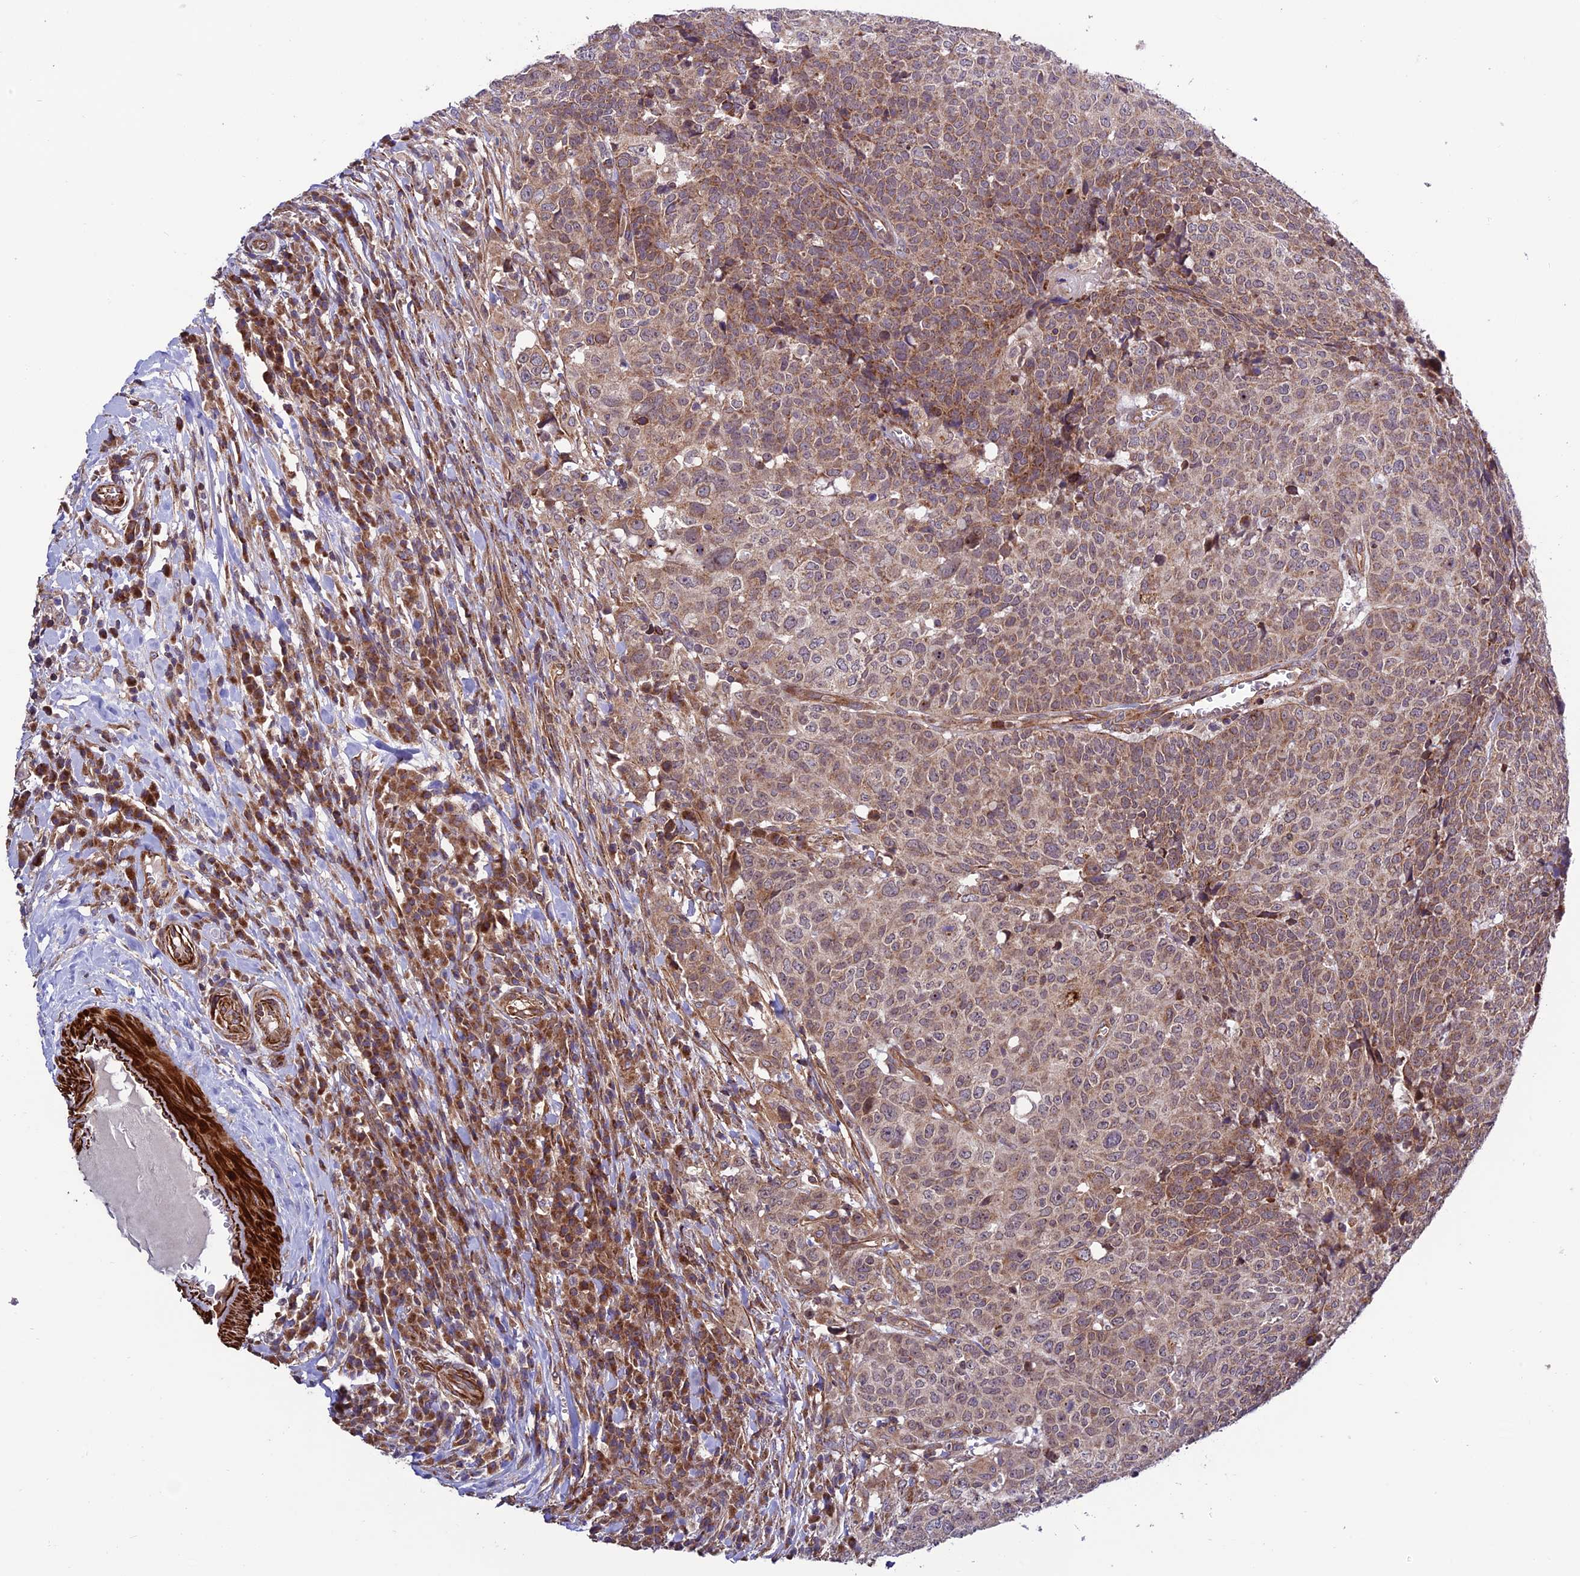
{"staining": {"intensity": "weak", "quantity": ">75%", "location": "cytoplasmic/membranous"}, "tissue": "head and neck cancer", "cell_type": "Tumor cells", "image_type": "cancer", "snomed": [{"axis": "morphology", "description": "Squamous cell carcinoma, NOS"}, {"axis": "topography", "description": "Head-Neck"}], "caption": "Tumor cells exhibit low levels of weak cytoplasmic/membranous expression in approximately >75% of cells in human head and neck squamous cell carcinoma. The protein of interest is stained brown, and the nuclei are stained in blue (DAB IHC with brightfield microscopy, high magnification).", "gene": "TNIP3", "patient": {"sex": "male", "age": 66}}